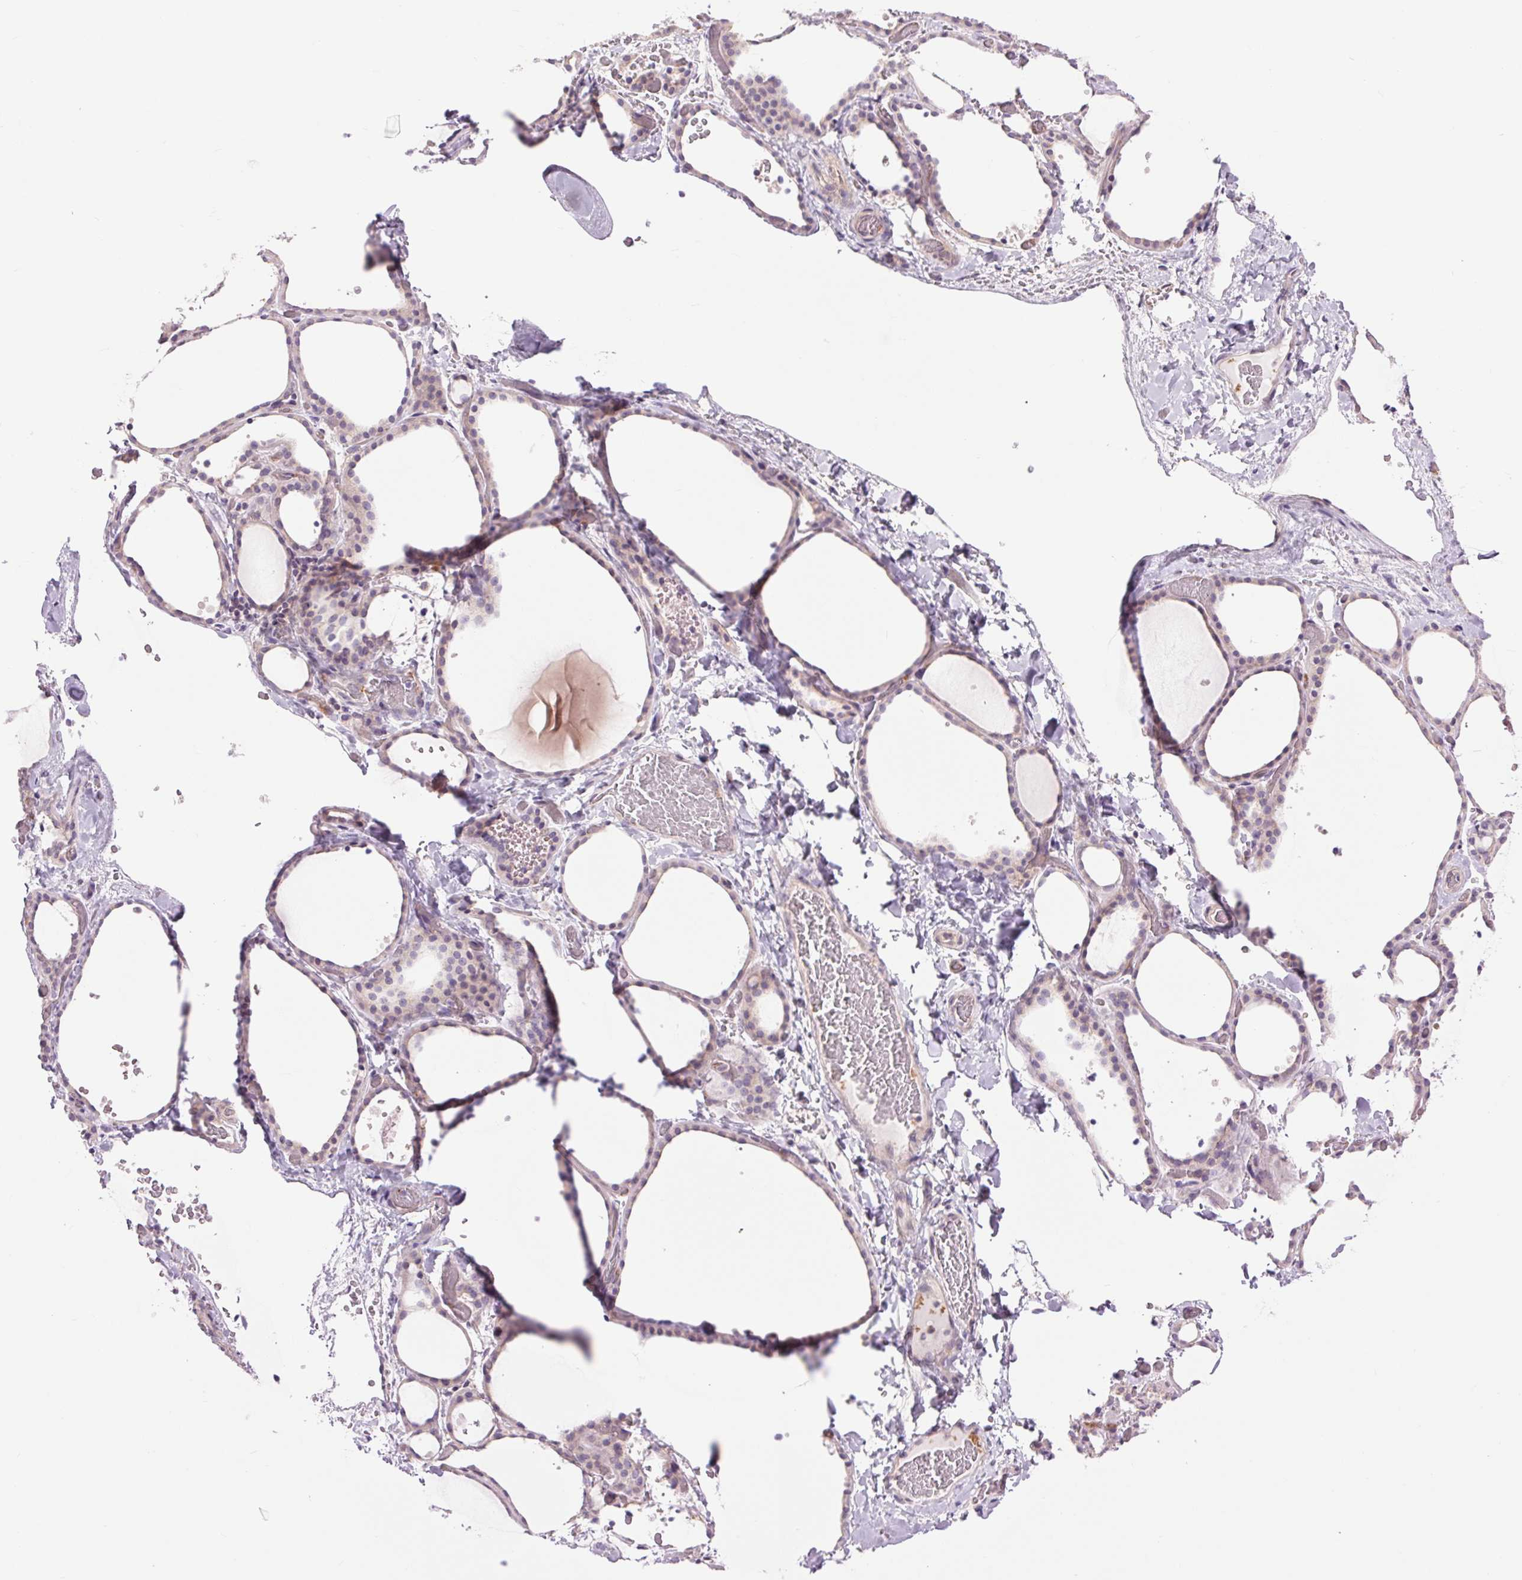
{"staining": {"intensity": "weak", "quantity": "<25%", "location": "cytoplasmic/membranous"}, "tissue": "thyroid gland", "cell_type": "Glandular cells", "image_type": "normal", "snomed": [{"axis": "morphology", "description": "Normal tissue, NOS"}, {"axis": "topography", "description": "Thyroid gland"}], "caption": "Thyroid gland was stained to show a protein in brown. There is no significant positivity in glandular cells. (DAB (3,3'-diaminobenzidine) IHC with hematoxylin counter stain).", "gene": "CTNNA3", "patient": {"sex": "female", "age": 36}}